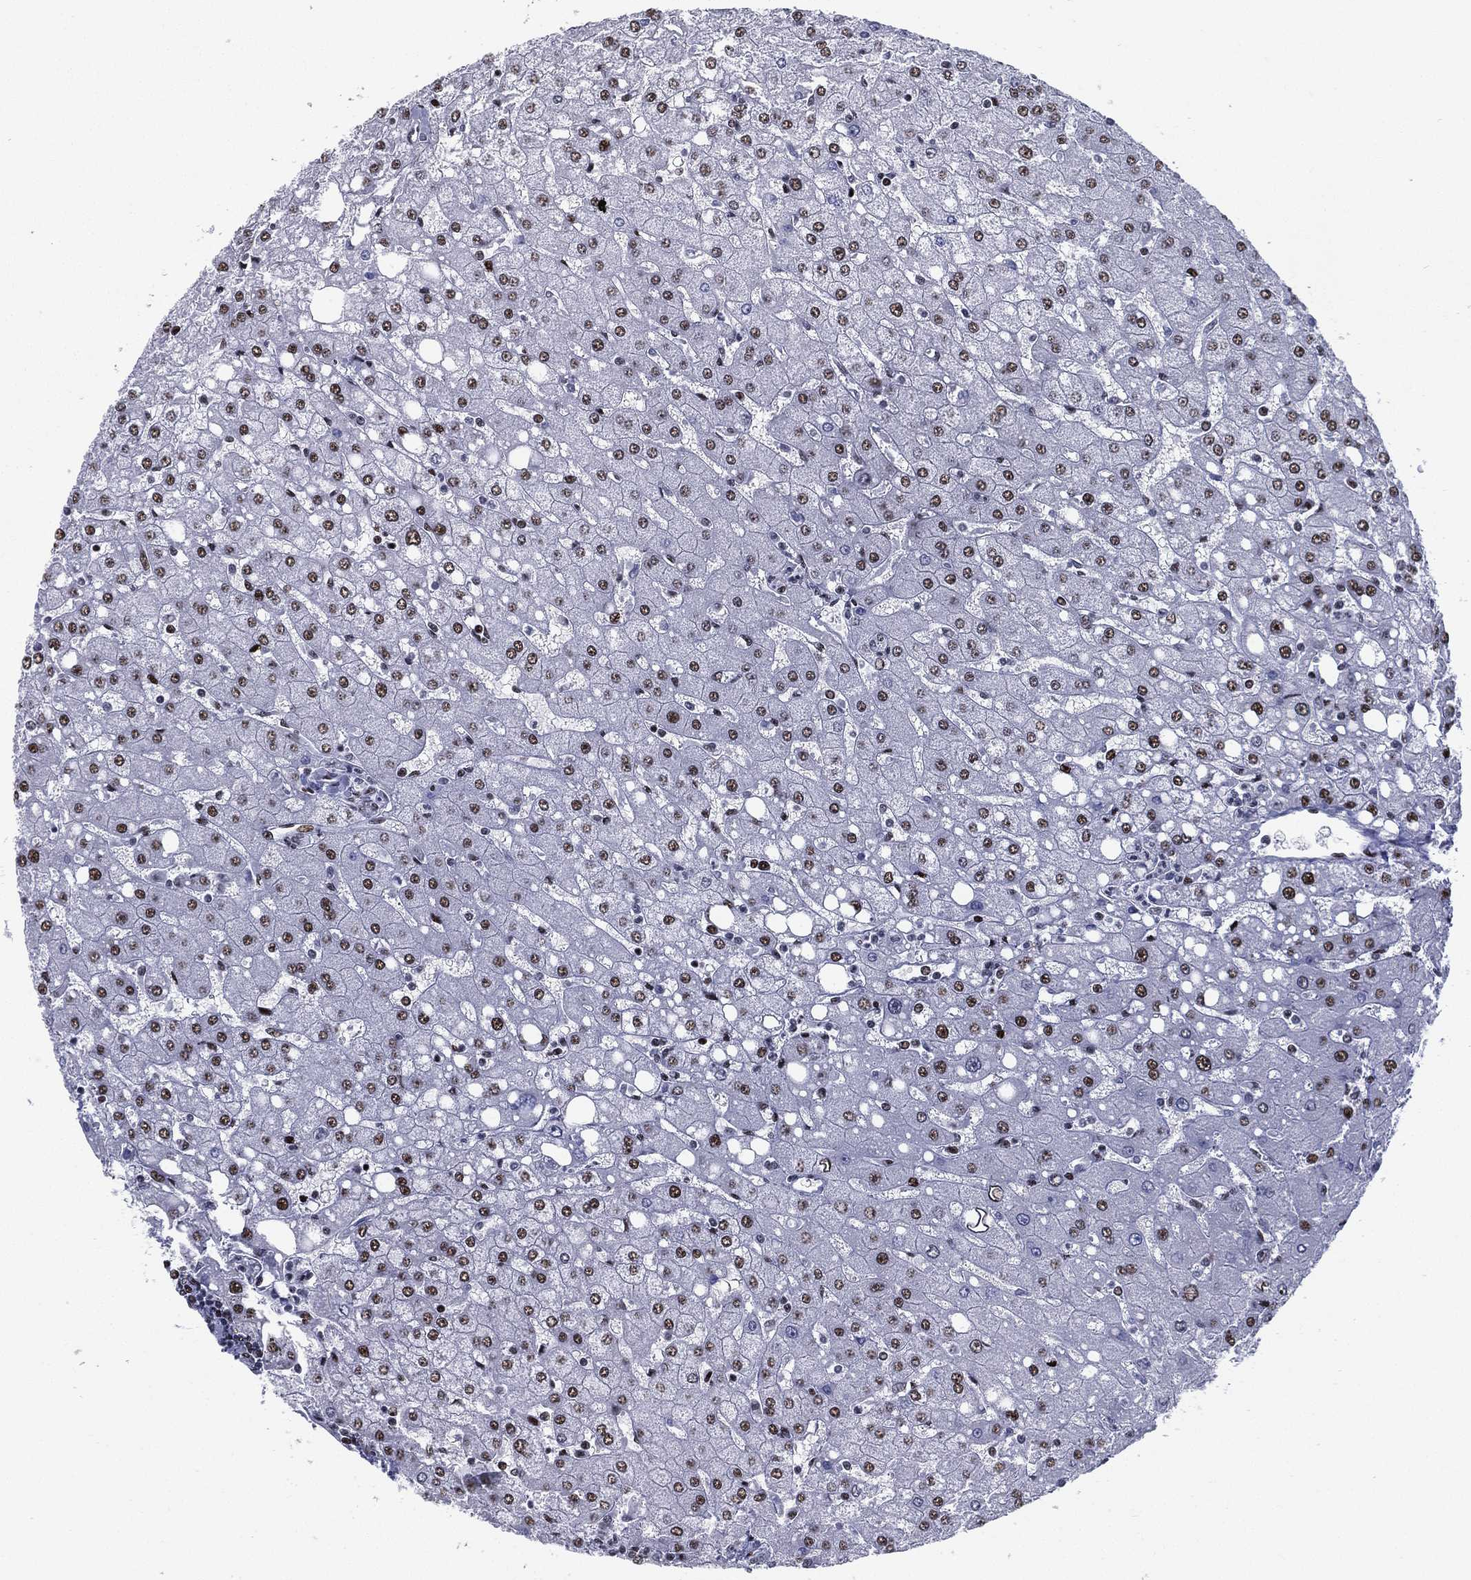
{"staining": {"intensity": "negative", "quantity": "none", "location": "none"}, "tissue": "liver", "cell_type": "Cholangiocytes", "image_type": "normal", "snomed": [{"axis": "morphology", "description": "Normal tissue, NOS"}, {"axis": "topography", "description": "Liver"}], "caption": "This histopathology image is of unremarkable liver stained with IHC to label a protein in brown with the nuclei are counter-stained blue. There is no positivity in cholangiocytes.", "gene": "CYB561D2", "patient": {"sex": "female", "age": 53}}